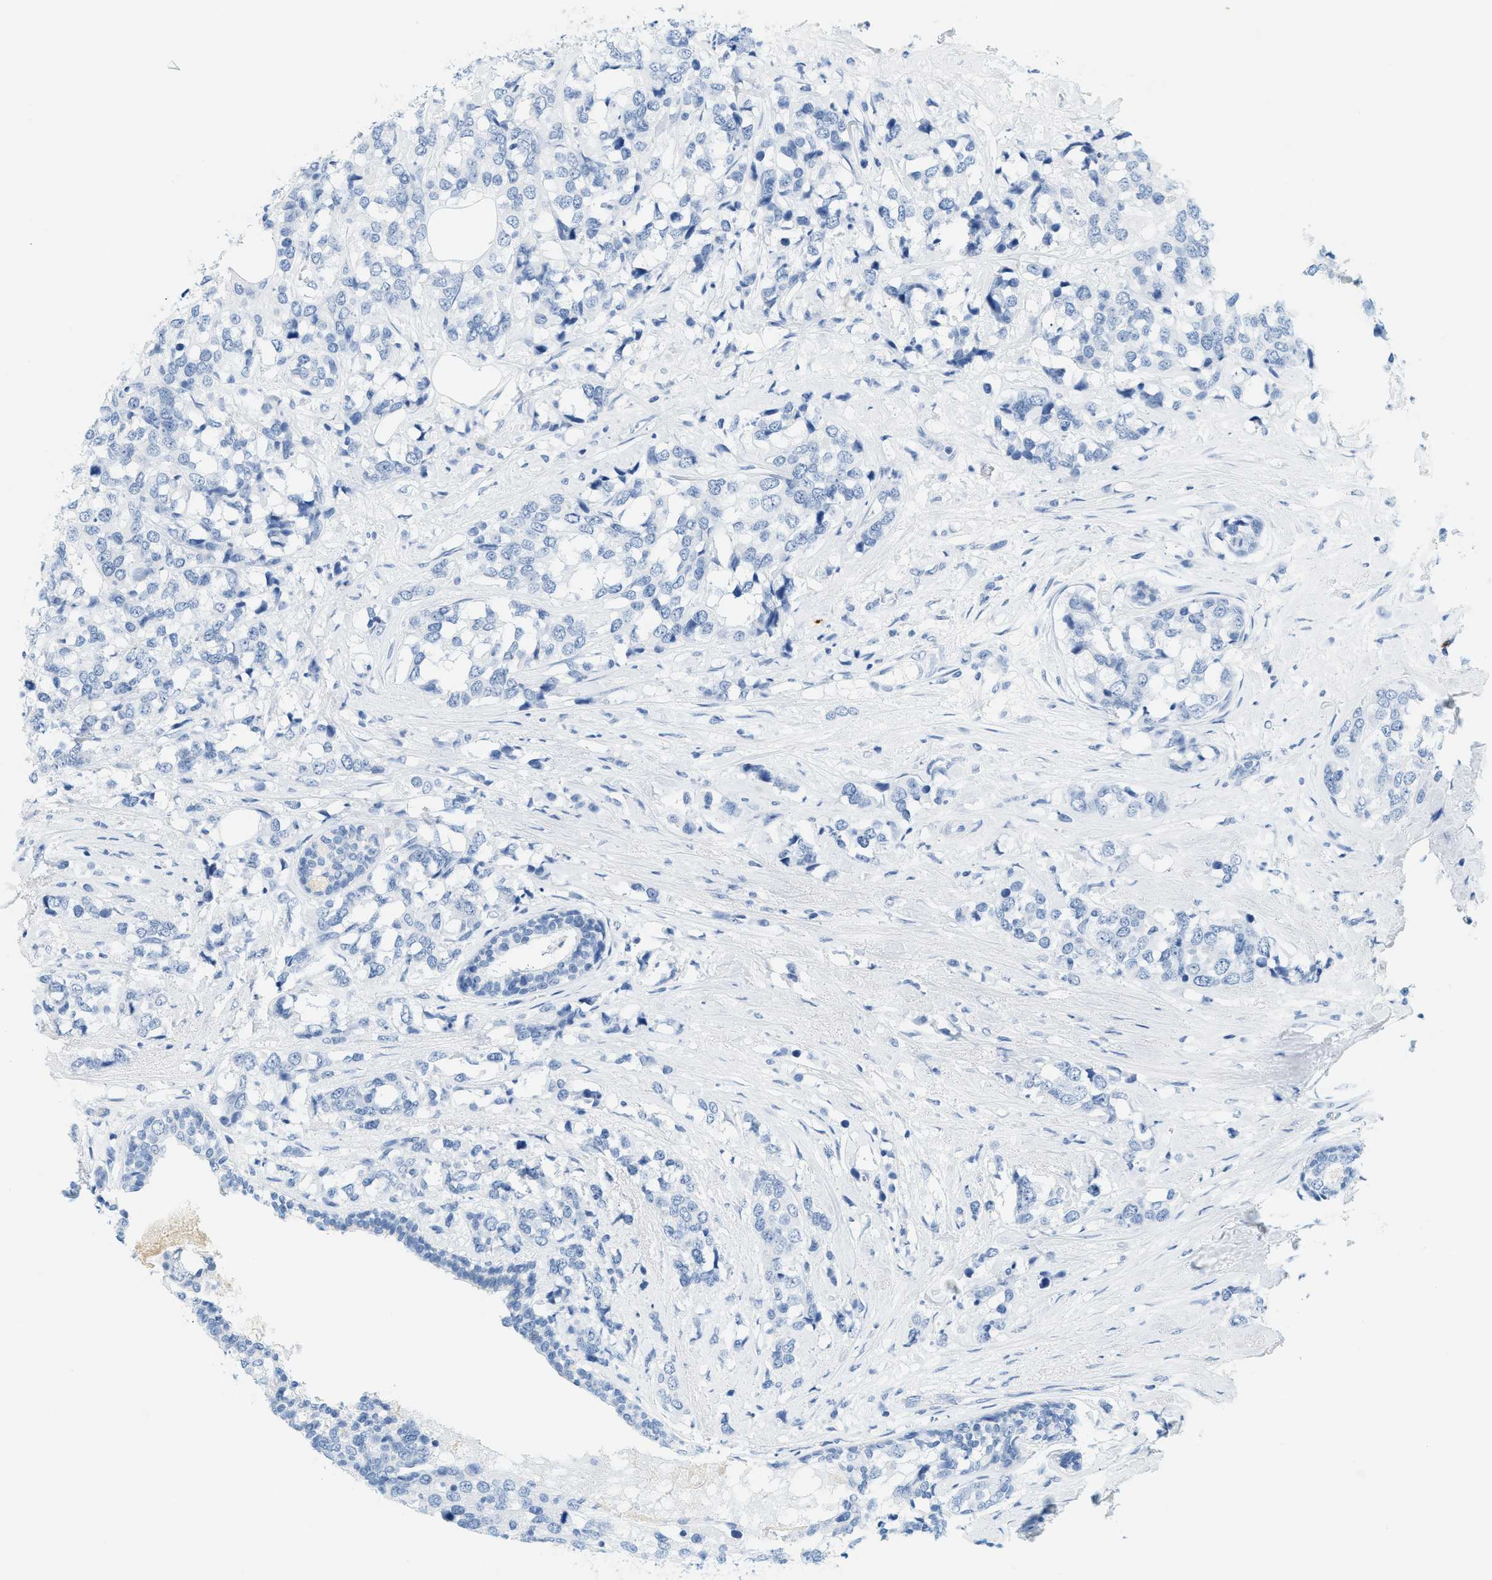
{"staining": {"intensity": "negative", "quantity": "none", "location": "none"}, "tissue": "breast cancer", "cell_type": "Tumor cells", "image_type": "cancer", "snomed": [{"axis": "morphology", "description": "Lobular carcinoma"}, {"axis": "topography", "description": "Breast"}], "caption": "A high-resolution photomicrograph shows immunohistochemistry staining of lobular carcinoma (breast), which shows no significant staining in tumor cells. (DAB immunohistochemistry (IHC) with hematoxylin counter stain).", "gene": "LCN2", "patient": {"sex": "female", "age": 59}}